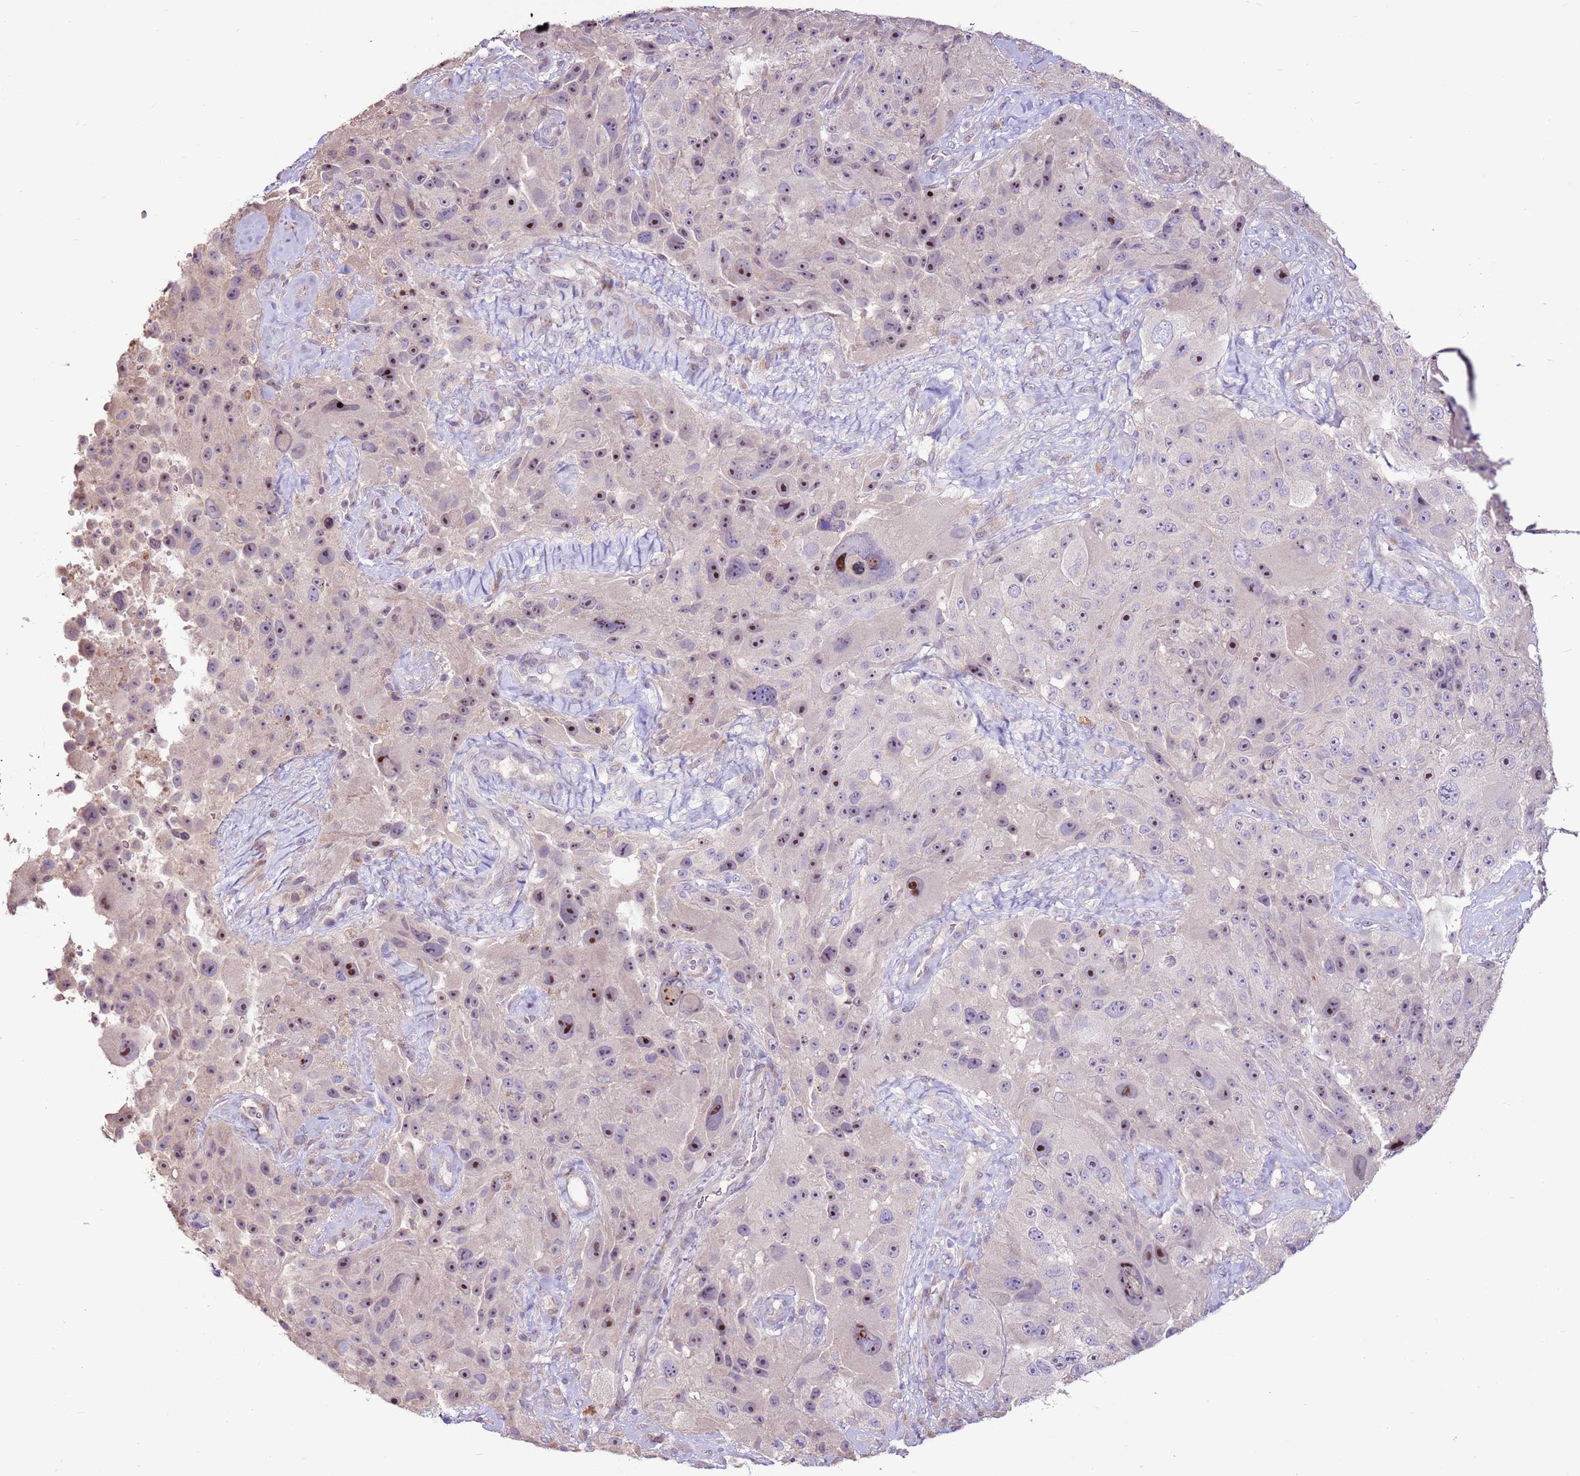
{"staining": {"intensity": "moderate", "quantity": "25%-75%", "location": "nuclear"}, "tissue": "melanoma", "cell_type": "Tumor cells", "image_type": "cancer", "snomed": [{"axis": "morphology", "description": "Malignant melanoma, Metastatic site"}, {"axis": "topography", "description": "Lymph node"}], "caption": "Moderate nuclear protein positivity is identified in approximately 25%-75% of tumor cells in malignant melanoma (metastatic site).", "gene": "LGI4", "patient": {"sex": "male", "age": 62}}